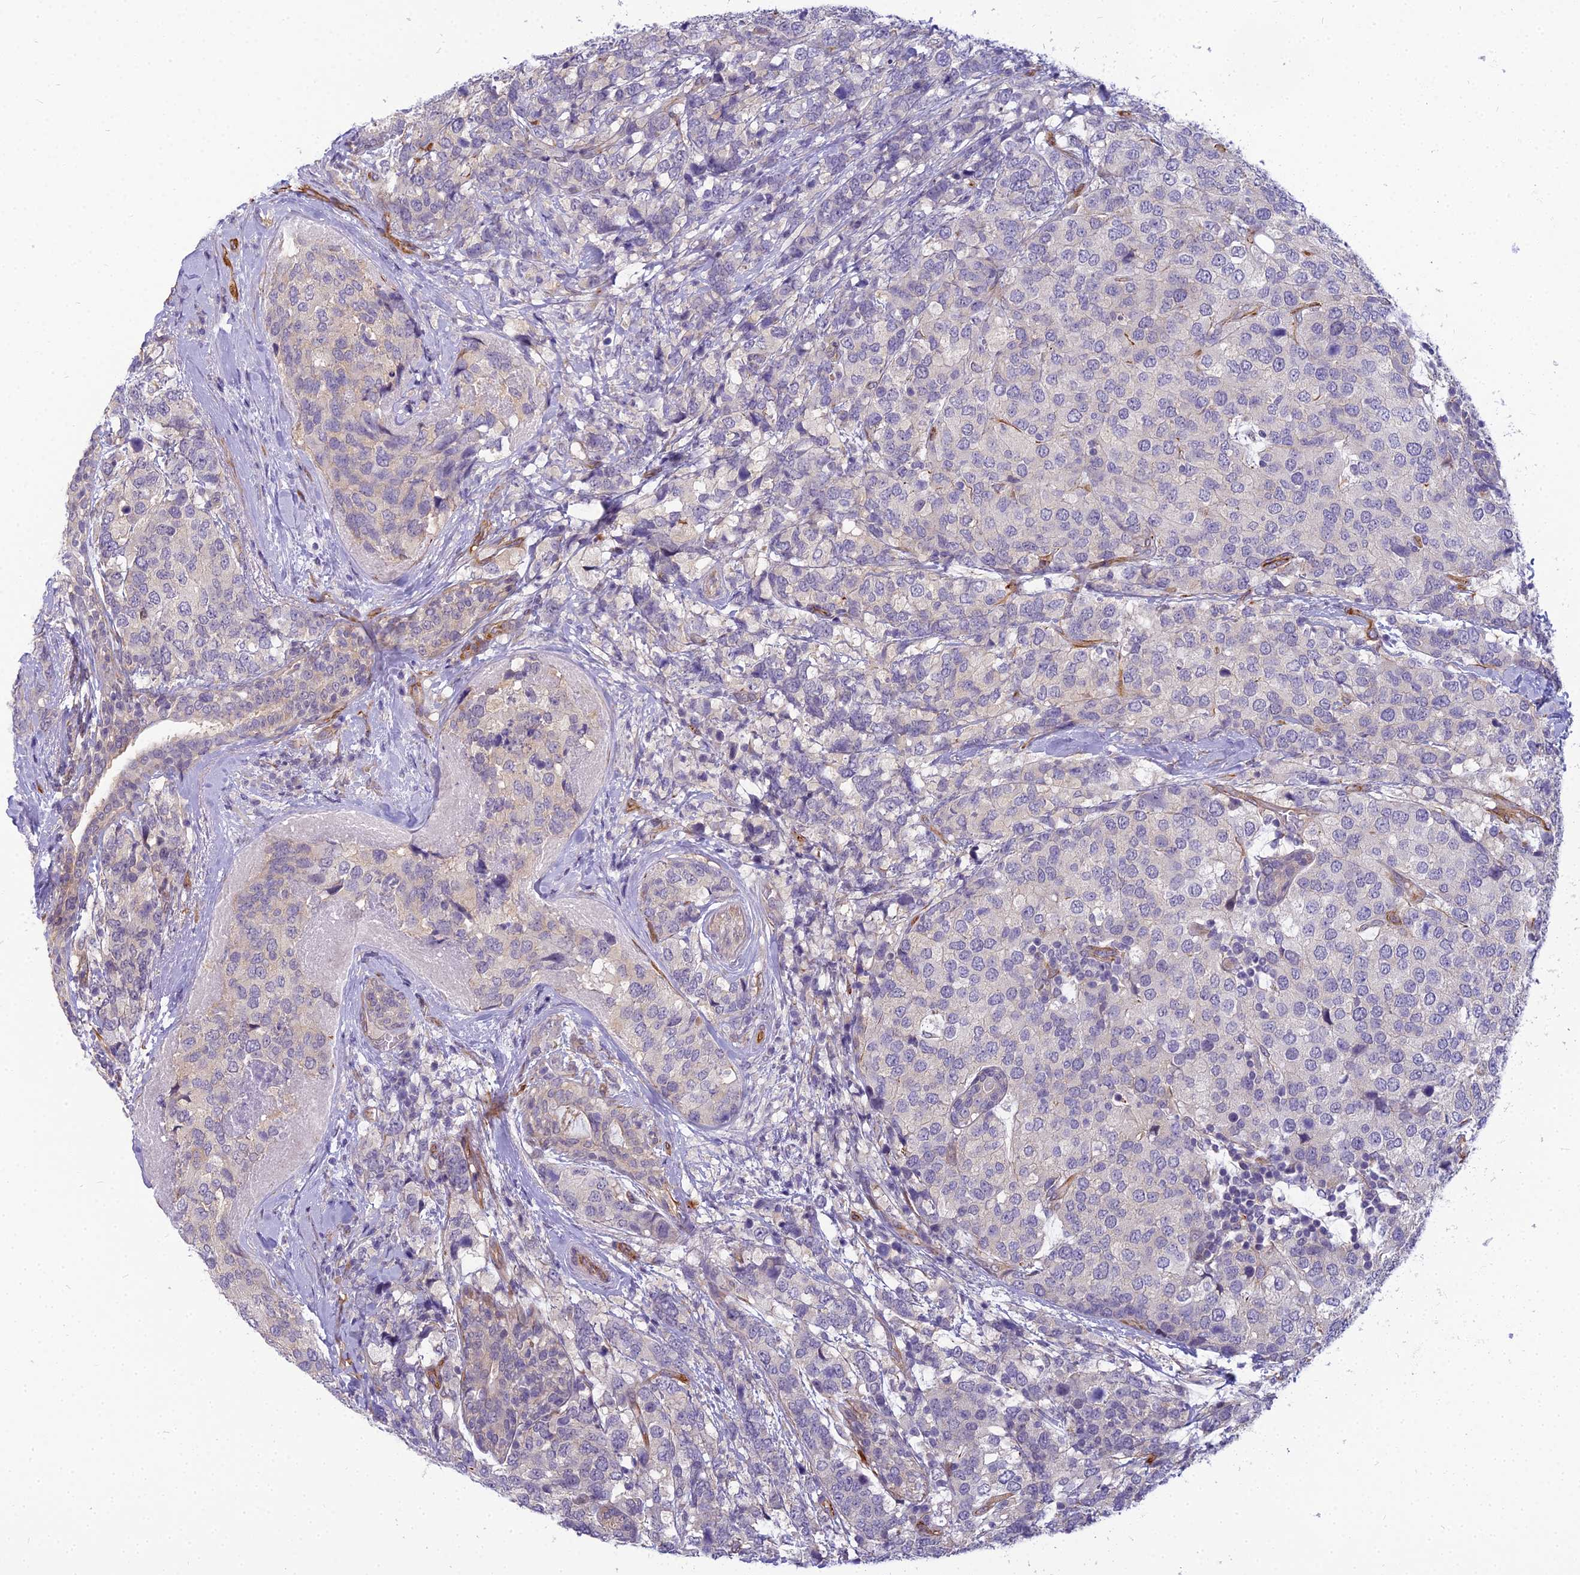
{"staining": {"intensity": "negative", "quantity": "none", "location": "none"}, "tissue": "breast cancer", "cell_type": "Tumor cells", "image_type": "cancer", "snomed": [{"axis": "morphology", "description": "Lobular carcinoma"}, {"axis": "topography", "description": "Breast"}], "caption": "This is a image of immunohistochemistry (IHC) staining of breast lobular carcinoma, which shows no positivity in tumor cells. (DAB immunohistochemistry with hematoxylin counter stain).", "gene": "RGL3", "patient": {"sex": "female", "age": 59}}